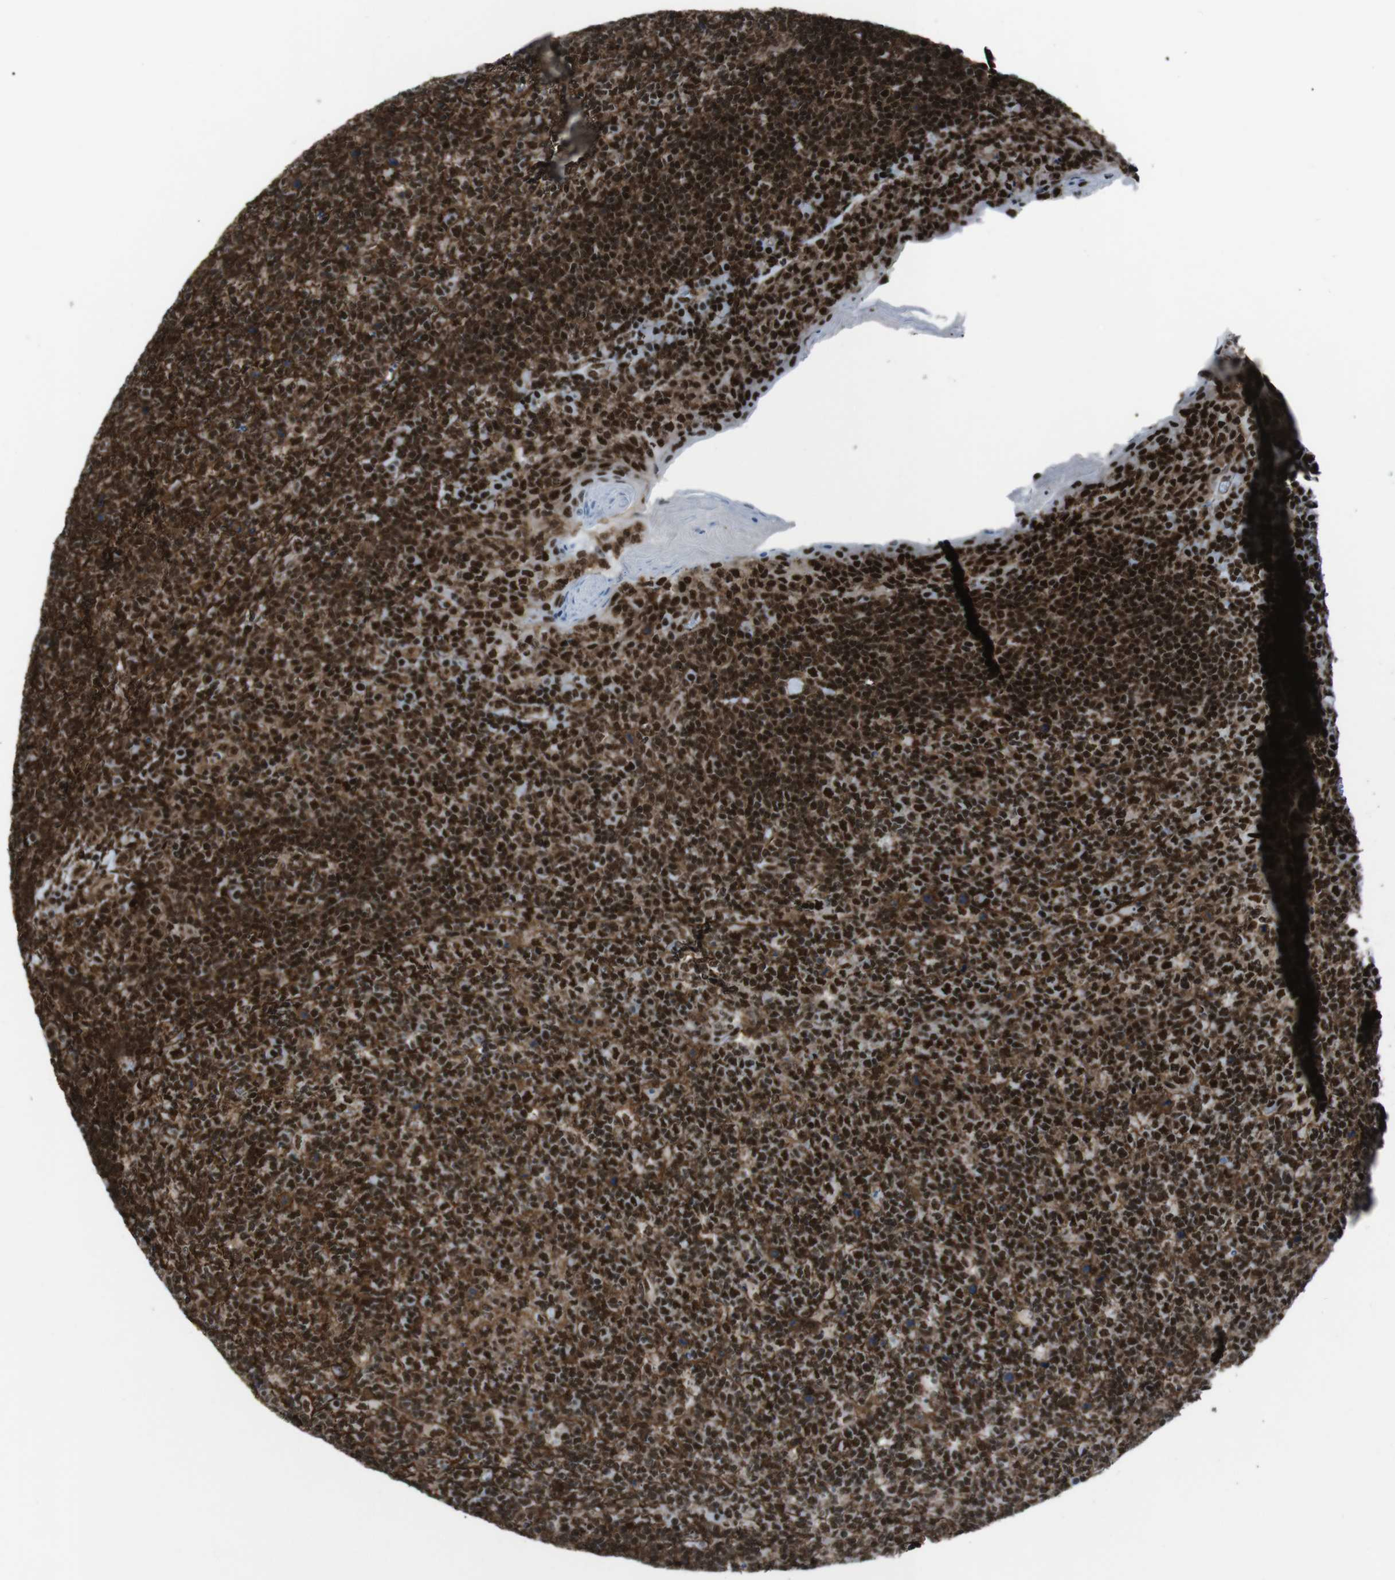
{"staining": {"intensity": "strong", "quantity": ">75%", "location": "cytoplasmic/membranous,nuclear"}, "tissue": "tonsil", "cell_type": "Germinal center cells", "image_type": "normal", "snomed": [{"axis": "morphology", "description": "Normal tissue, NOS"}, {"axis": "topography", "description": "Tonsil"}], "caption": "This image shows immunohistochemistry (IHC) staining of unremarkable human tonsil, with high strong cytoplasmic/membranous,nuclear staining in approximately >75% of germinal center cells.", "gene": "HNRNPU", "patient": {"sex": "male", "age": 17}}